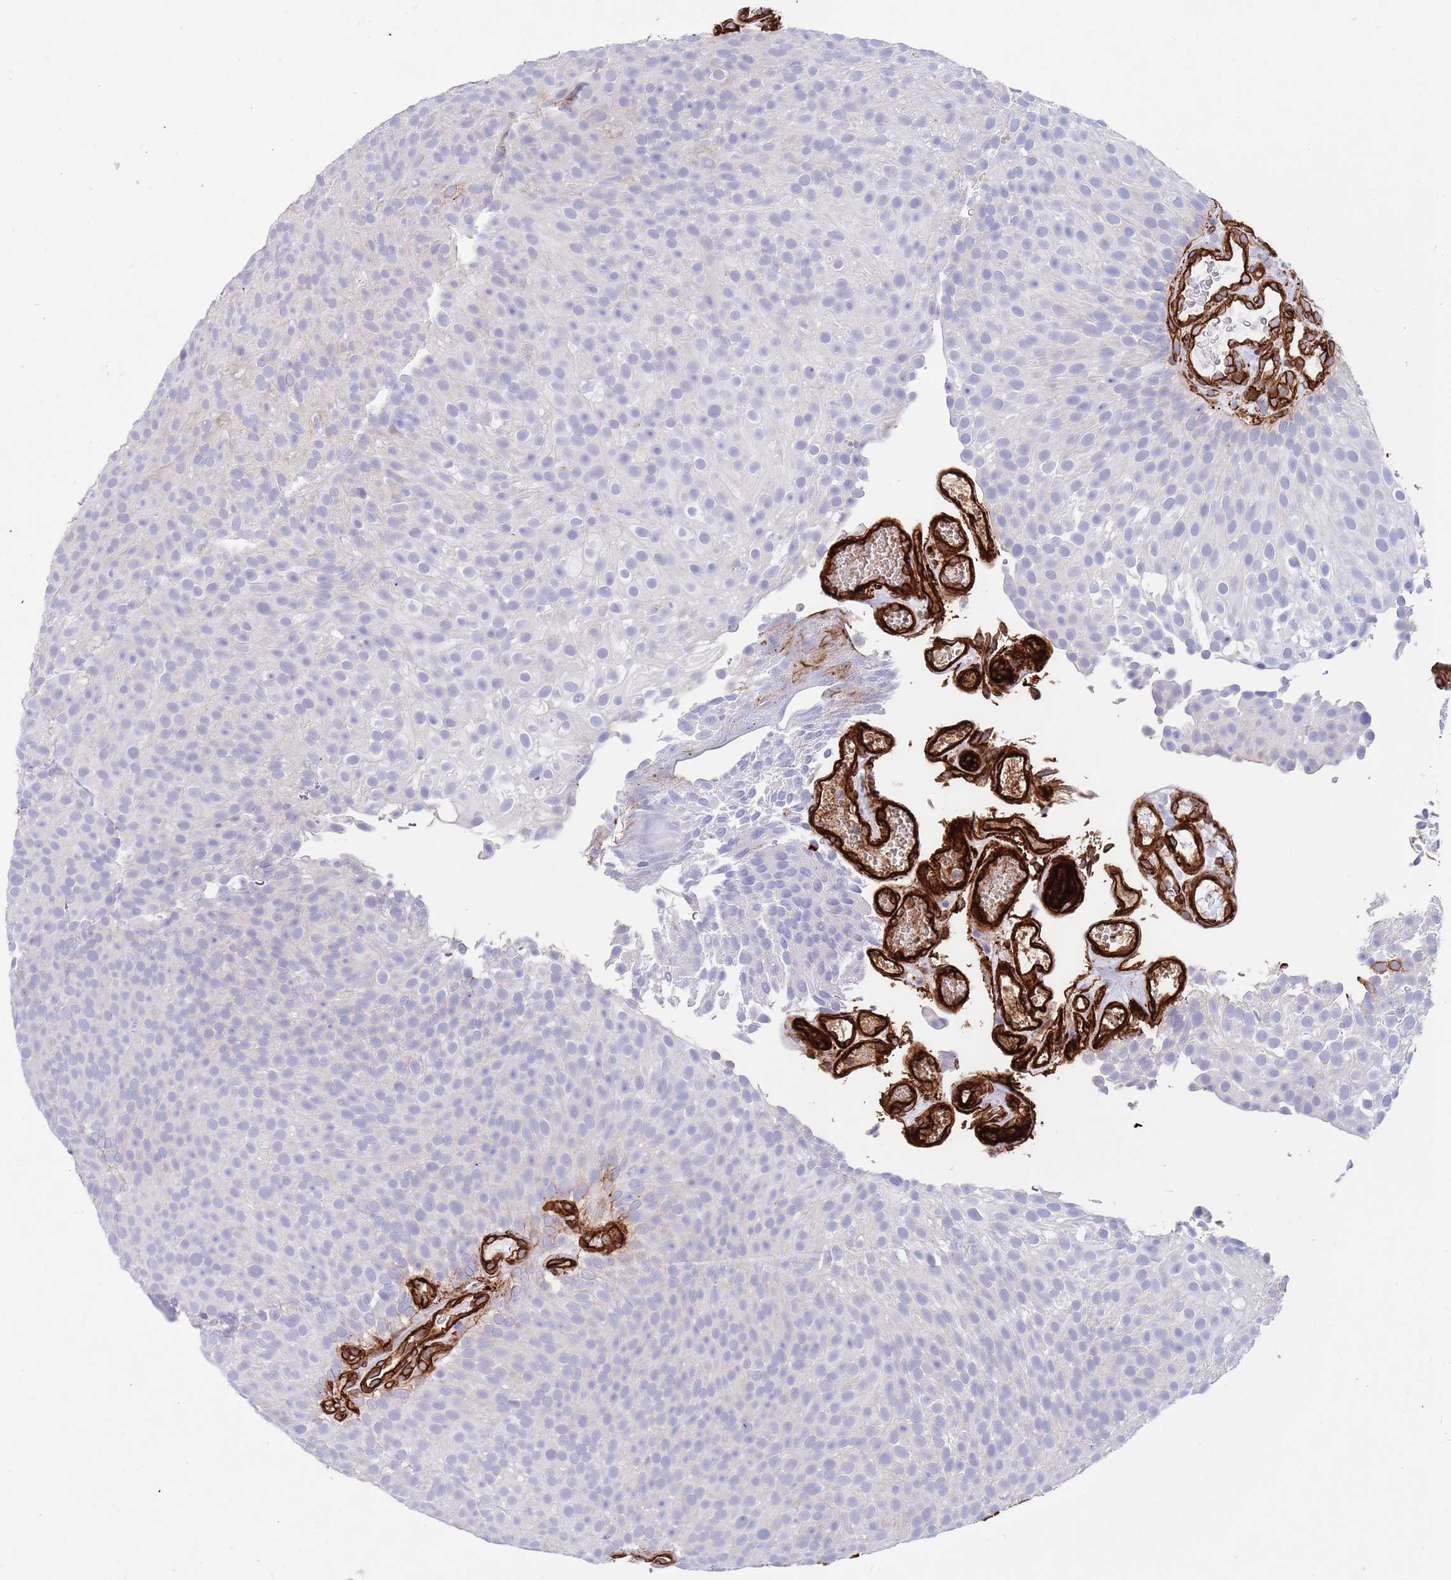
{"staining": {"intensity": "negative", "quantity": "none", "location": "none"}, "tissue": "urothelial cancer", "cell_type": "Tumor cells", "image_type": "cancer", "snomed": [{"axis": "morphology", "description": "Urothelial carcinoma, Low grade"}, {"axis": "topography", "description": "Urinary bladder"}], "caption": "Immunohistochemistry image of neoplastic tissue: low-grade urothelial carcinoma stained with DAB (3,3'-diaminobenzidine) displays no significant protein staining in tumor cells. Nuclei are stained in blue.", "gene": "CAV2", "patient": {"sex": "male", "age": 78}}